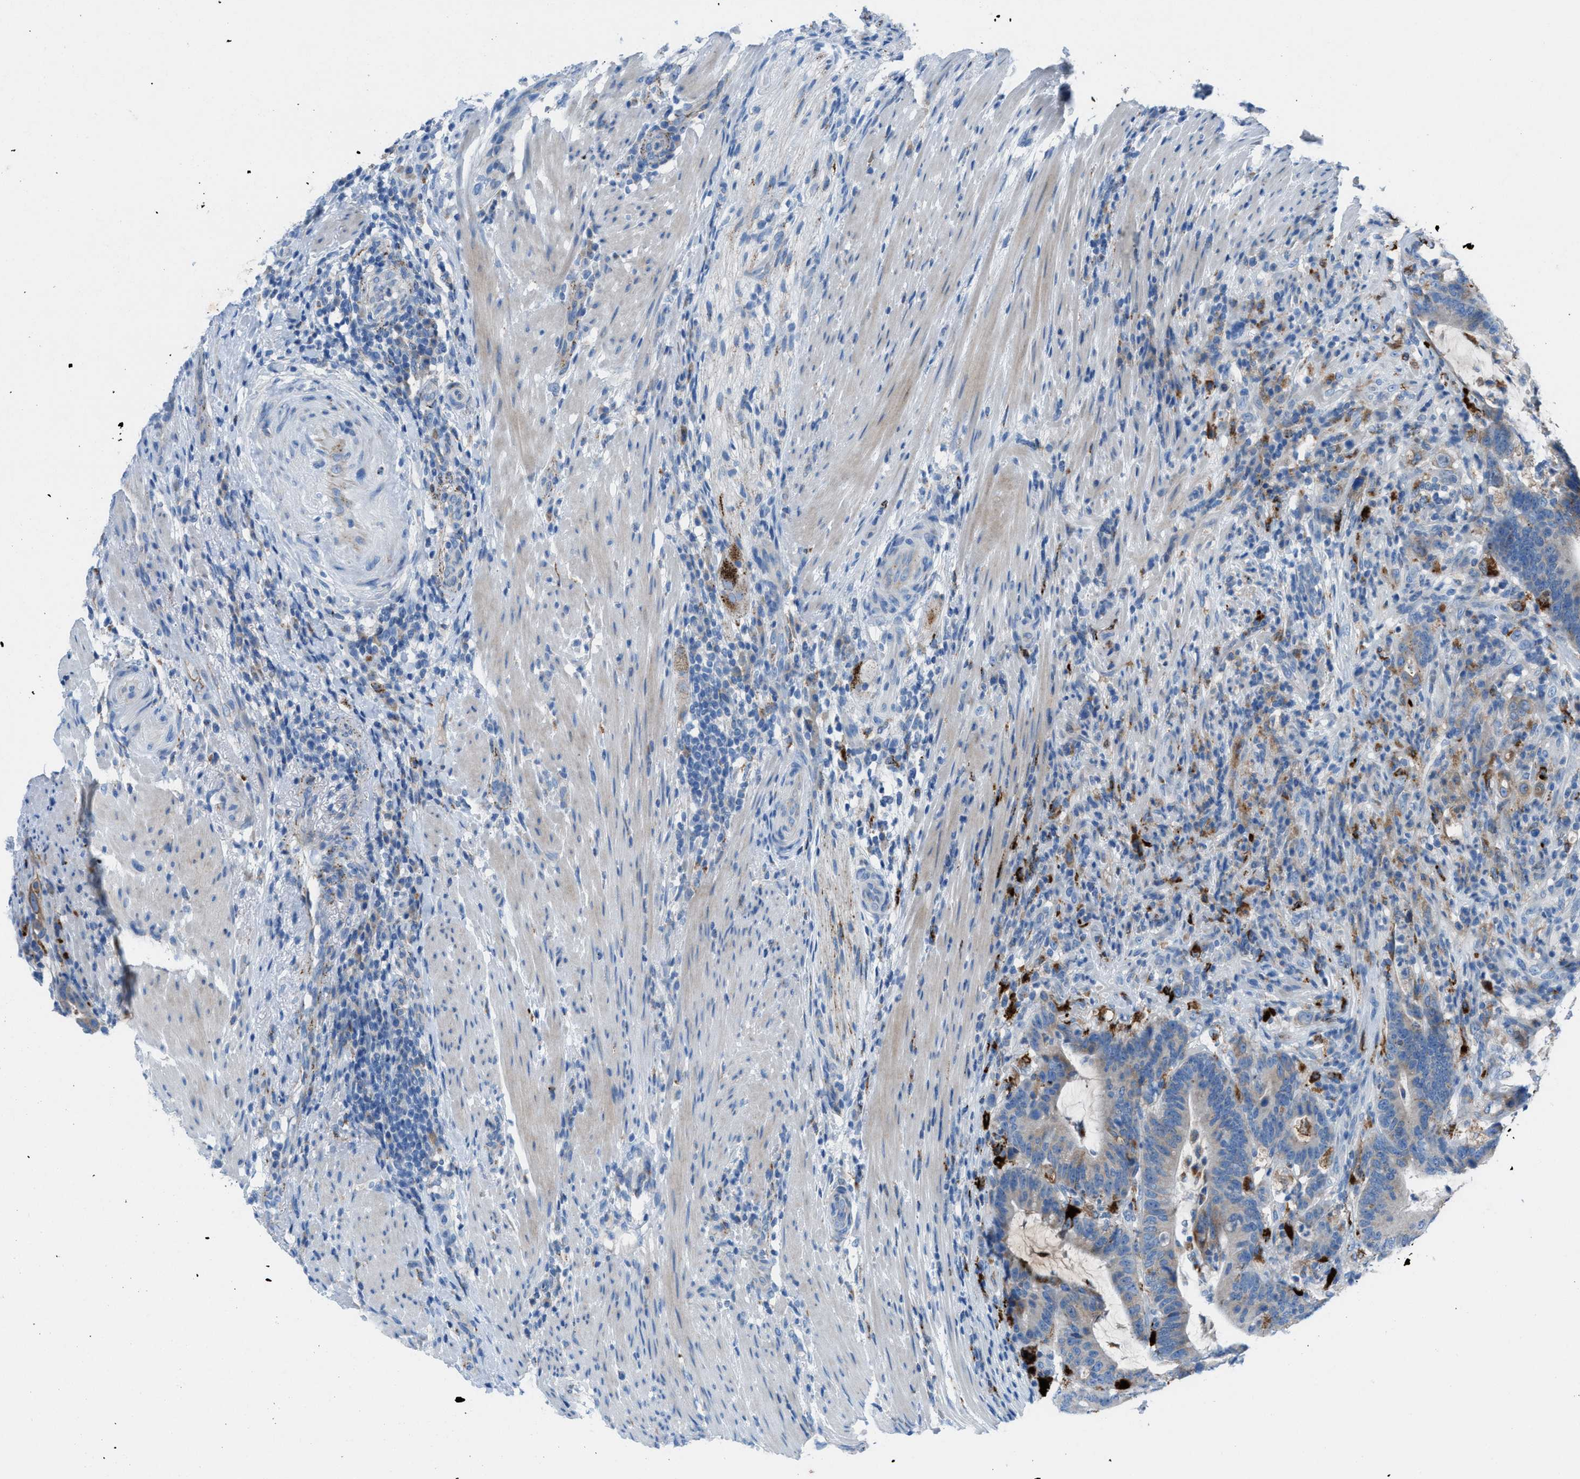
{"staining": {"intensity": "weak", "quantity": "25%-75%", "location": "cytoplasmic/membranous"}, "tissue": "colorectal cancer", "cell_type": "Tumor cells", "image_type": "cancer", "snomed": [{"axis": "morphology", "description": "Adenocarcinoma, NOS"}, {"axis": "topography", "description": "Colon"}], "caption": "DAB (3,3'-diaminobenzidine) immunohistochemical staining of human colorectal adenocarcinoma exhibits weak cytoplasmic/membranous protein staining in about 25%-75% of tumor cells.", "gene": "CD1B", "patient": {"sex": "female", "age": 66}}